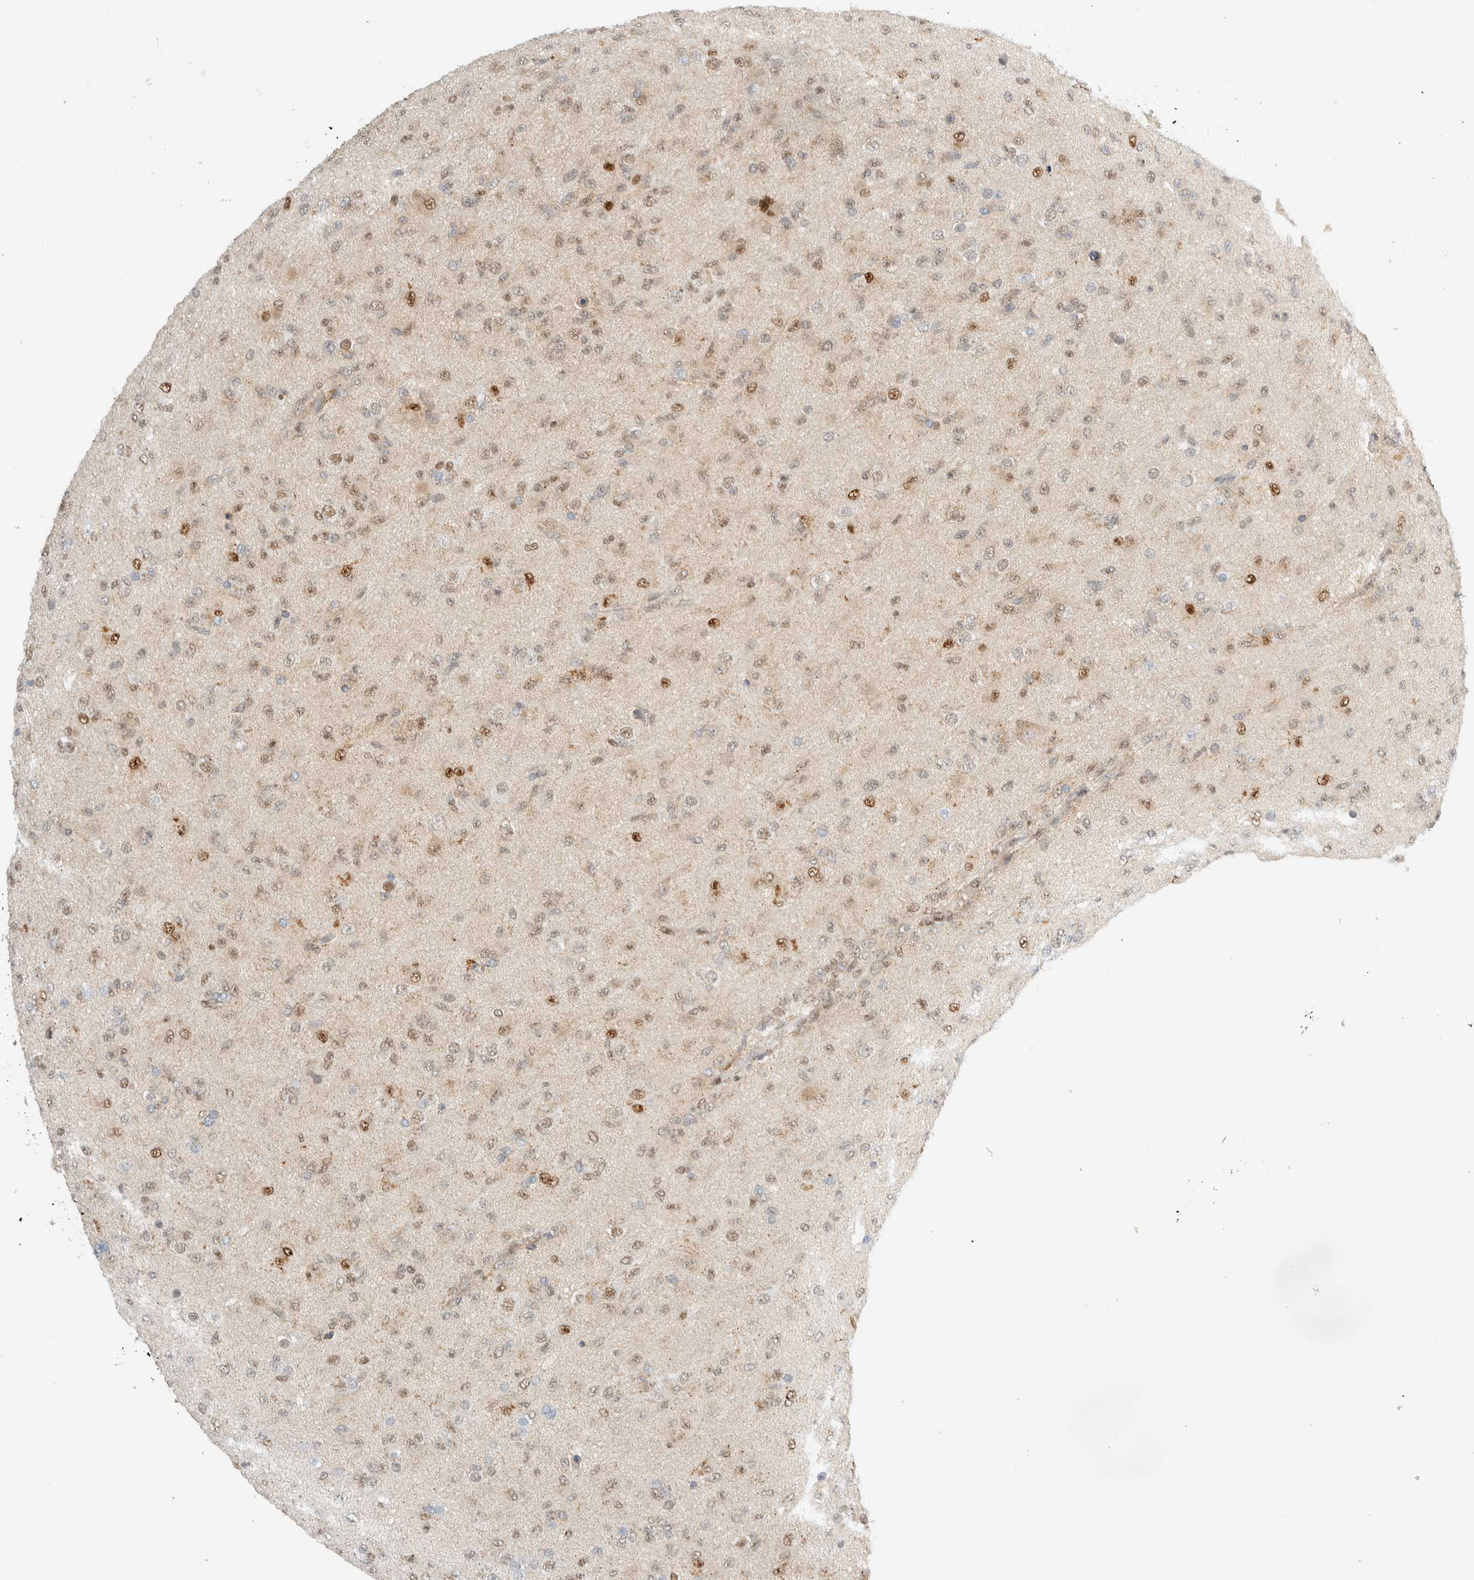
{"staining": {"intensity": "strong", "quantity": "25%-75%", "location": "nuclear"}, "tissue": "glioma", "cell_type": "Tumor cells", "image_type": "cancer", "snomed": [{"axis": "morphology", "description": "Glioma, malignant, Low grade"}, {"axis": "topography", "description": "Brain"}], "caption": "Glioma stained with immunohistochemistry (IHC) demonstrates strong nuclear positivity in about 25%-75% of tumor cells.", "gene": "TFE3", "patient": {"sex": "male", "age": 65}}